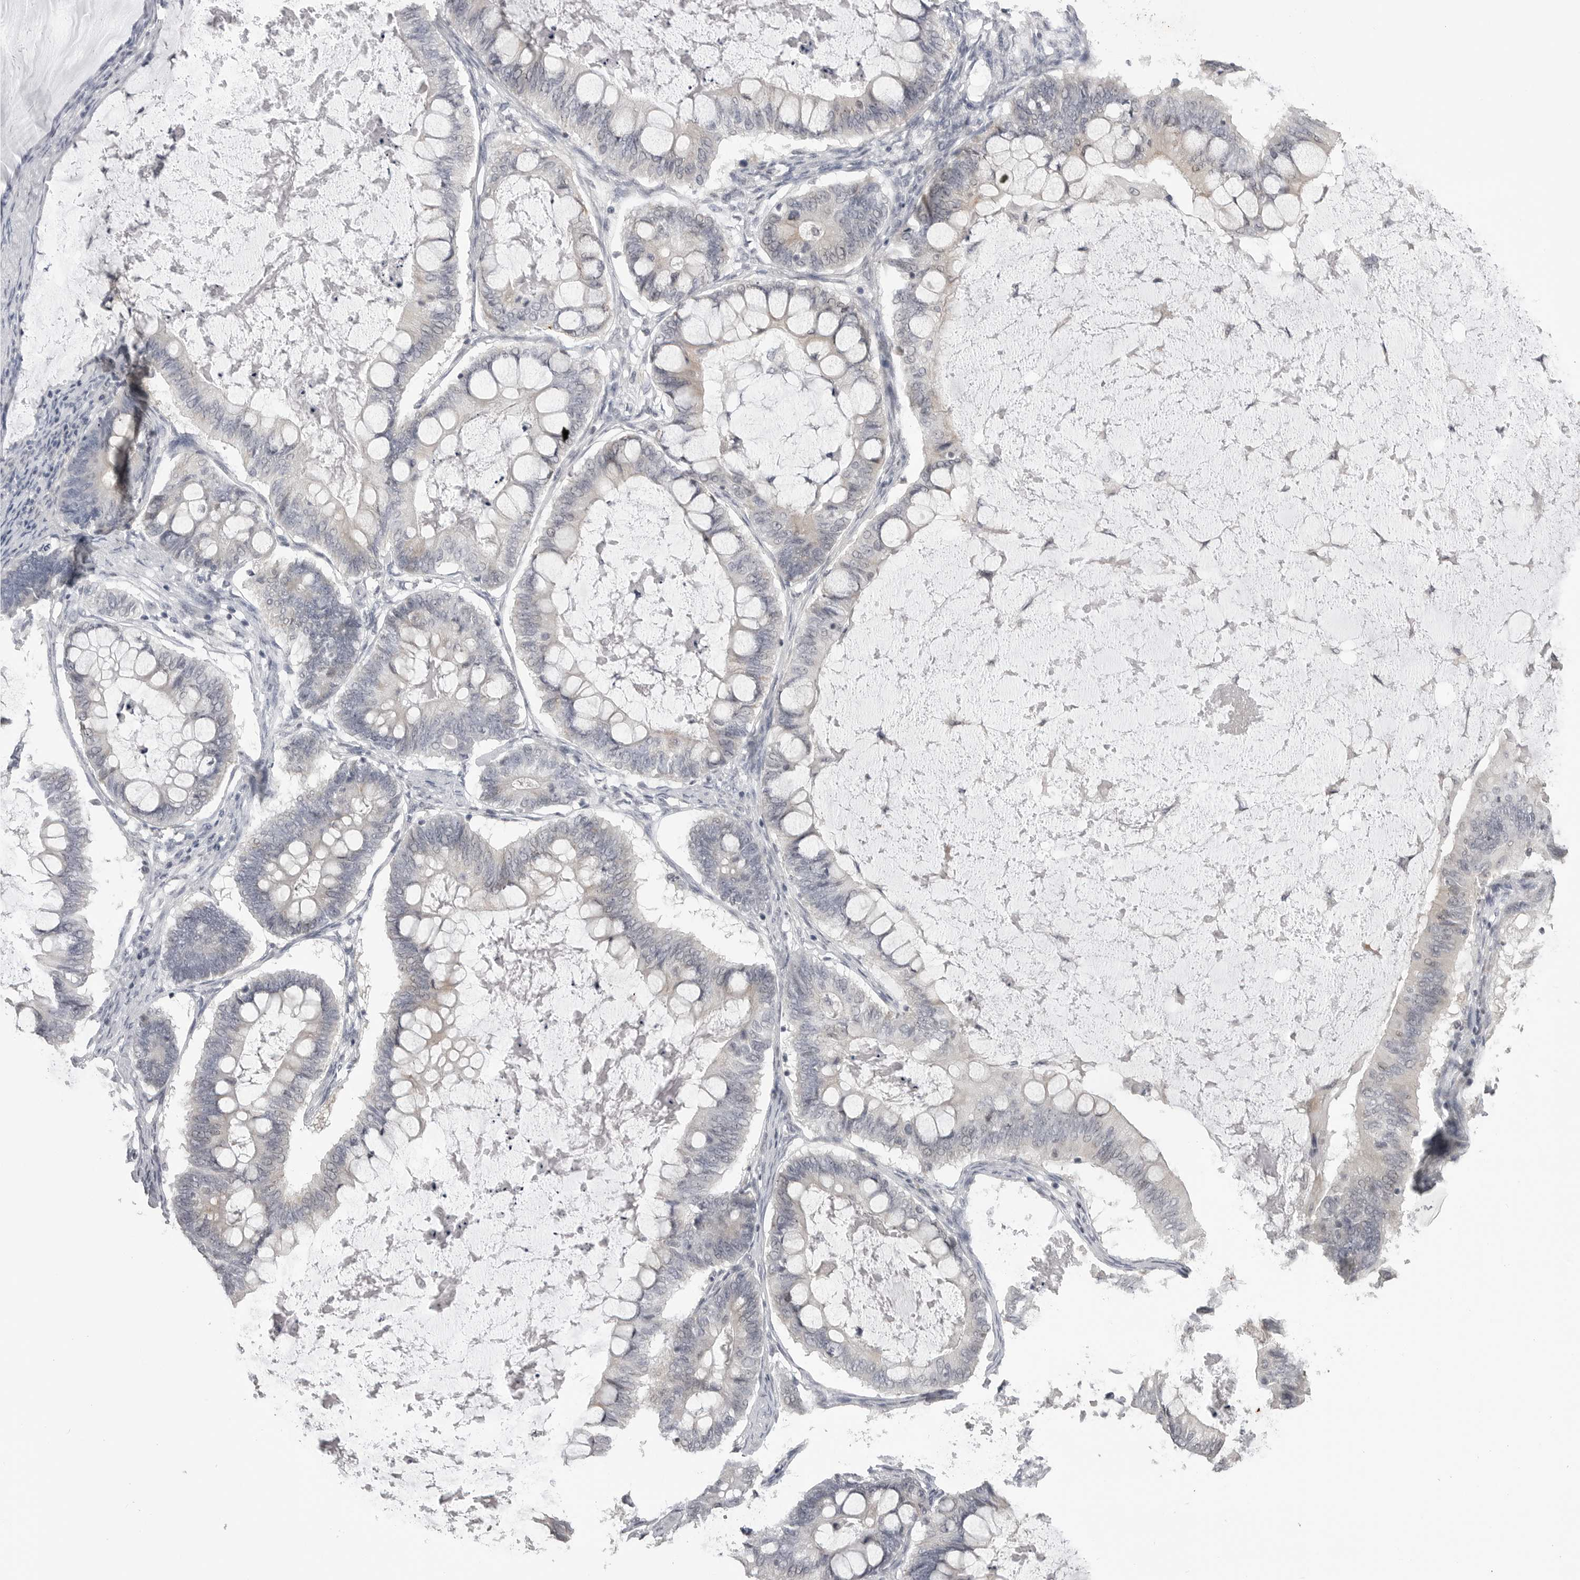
{"staining": {"intensity": "negative", "quantity": "none", "location": "none"}, "tissue": "ovarian cancer", "cell_type": "Tumor cells", "image_type": "cancer", "snomed": [{"axis": "morphology", "description": "Cystadenocarcinoma, mucinous, NOS"}, {"axis": "topography", "description": "Ovary"}], "caption": "This histopathology image is of ovarian cancer stained with IHC to label a protein in brown with the nuclei are counter-stained blue. There is no expression in tumor cells.", "gene": "GPN2", "patient": {"sex": "female", "age": 61}}